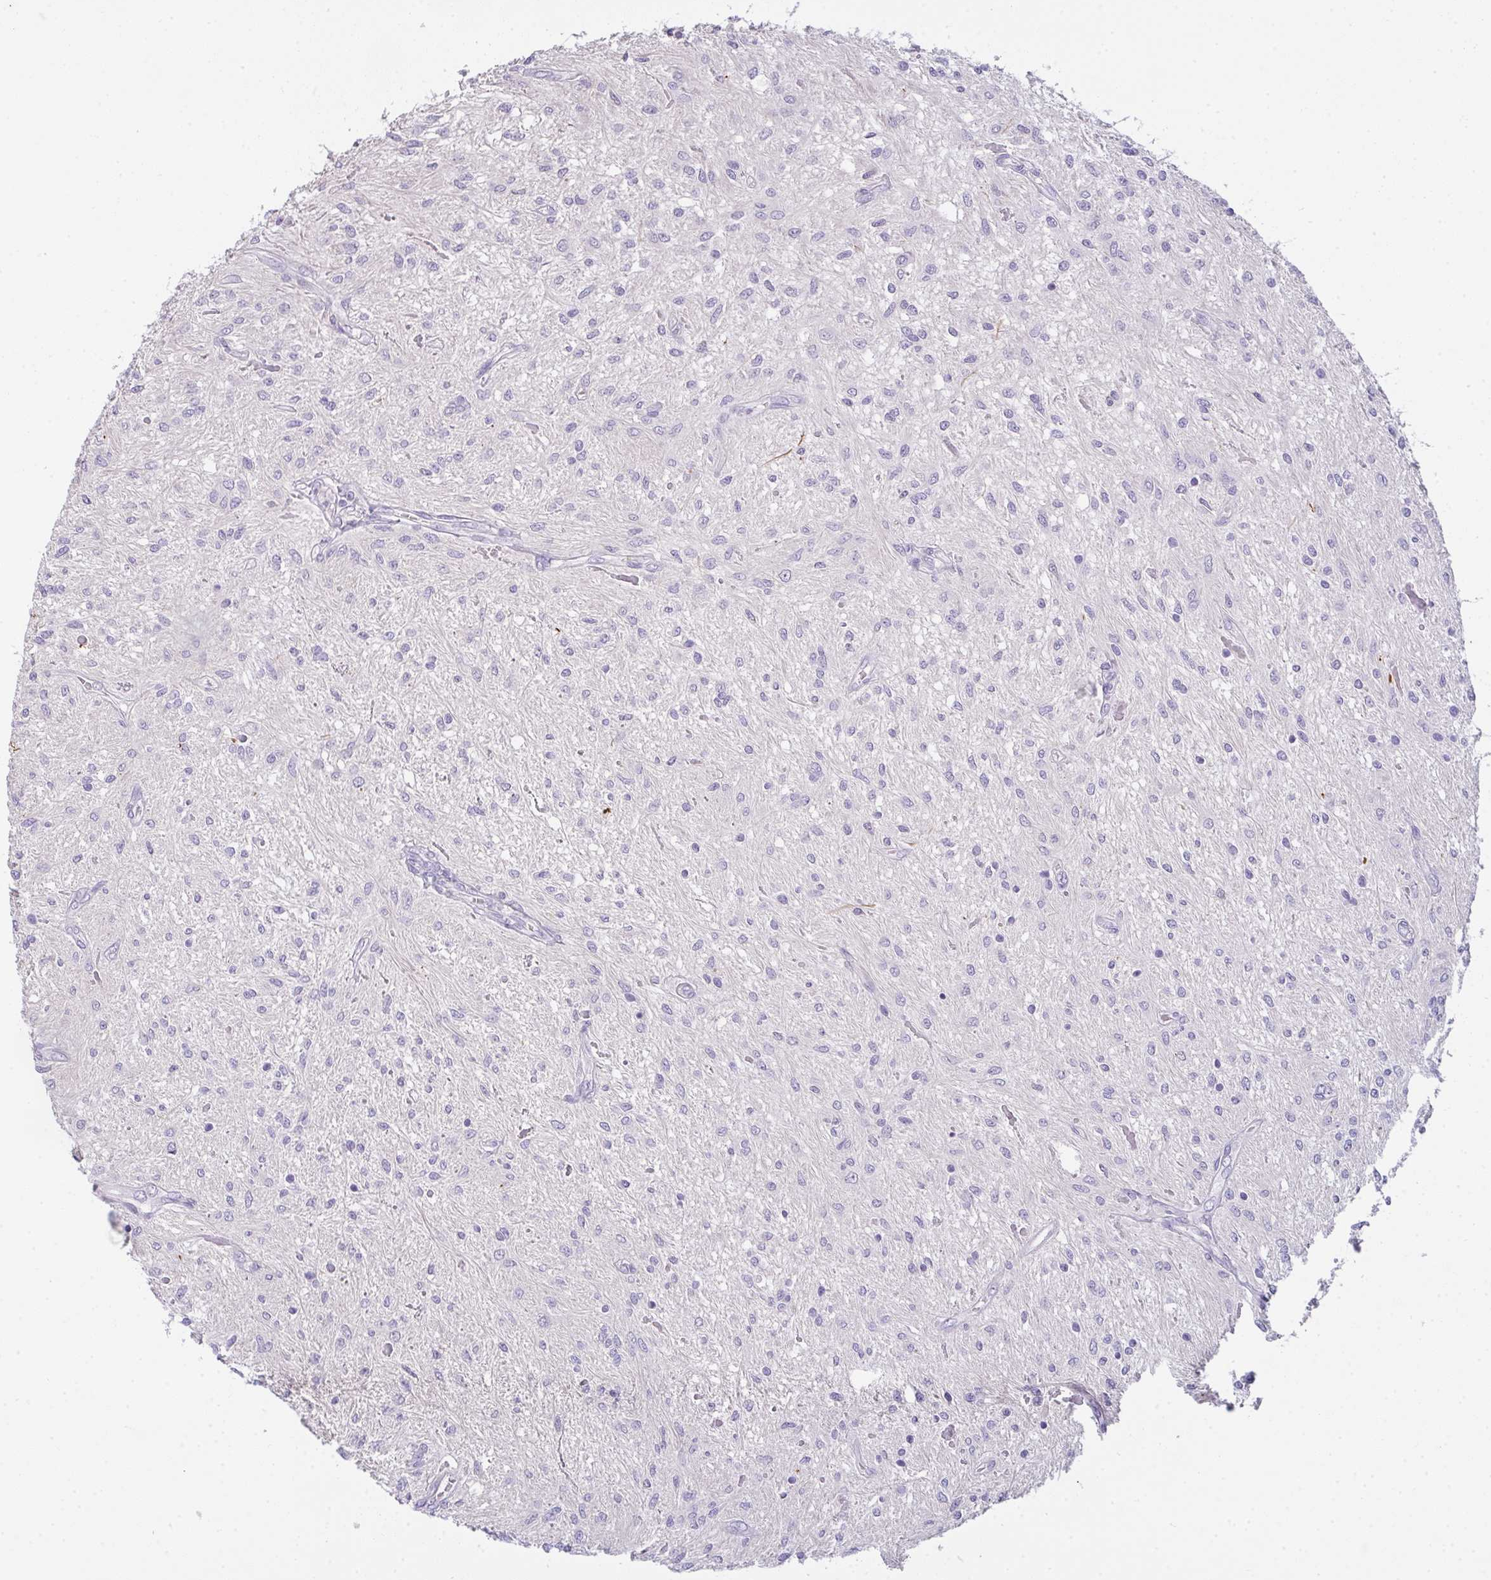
{"staining": {"intensity": "negative", "quantity": "none", "location": "none"}, "tissue": "glioma", "cell_type": "Tumor cells", "image_type": "cancer", "snomed": [{"axis": "morphology", "description": "Glioma, malignant, Low grade"}, {"axis": "topography", "description": "Cerebellum"}], "caption": "Glioma was stained to show a protein in brown. There is no significant positivity in tumor cells. (DAB IHC visualized using brightfield microscopy, high magnification).", "gene": "COX7B", "patient": {"sex": "female", "age": 14}}